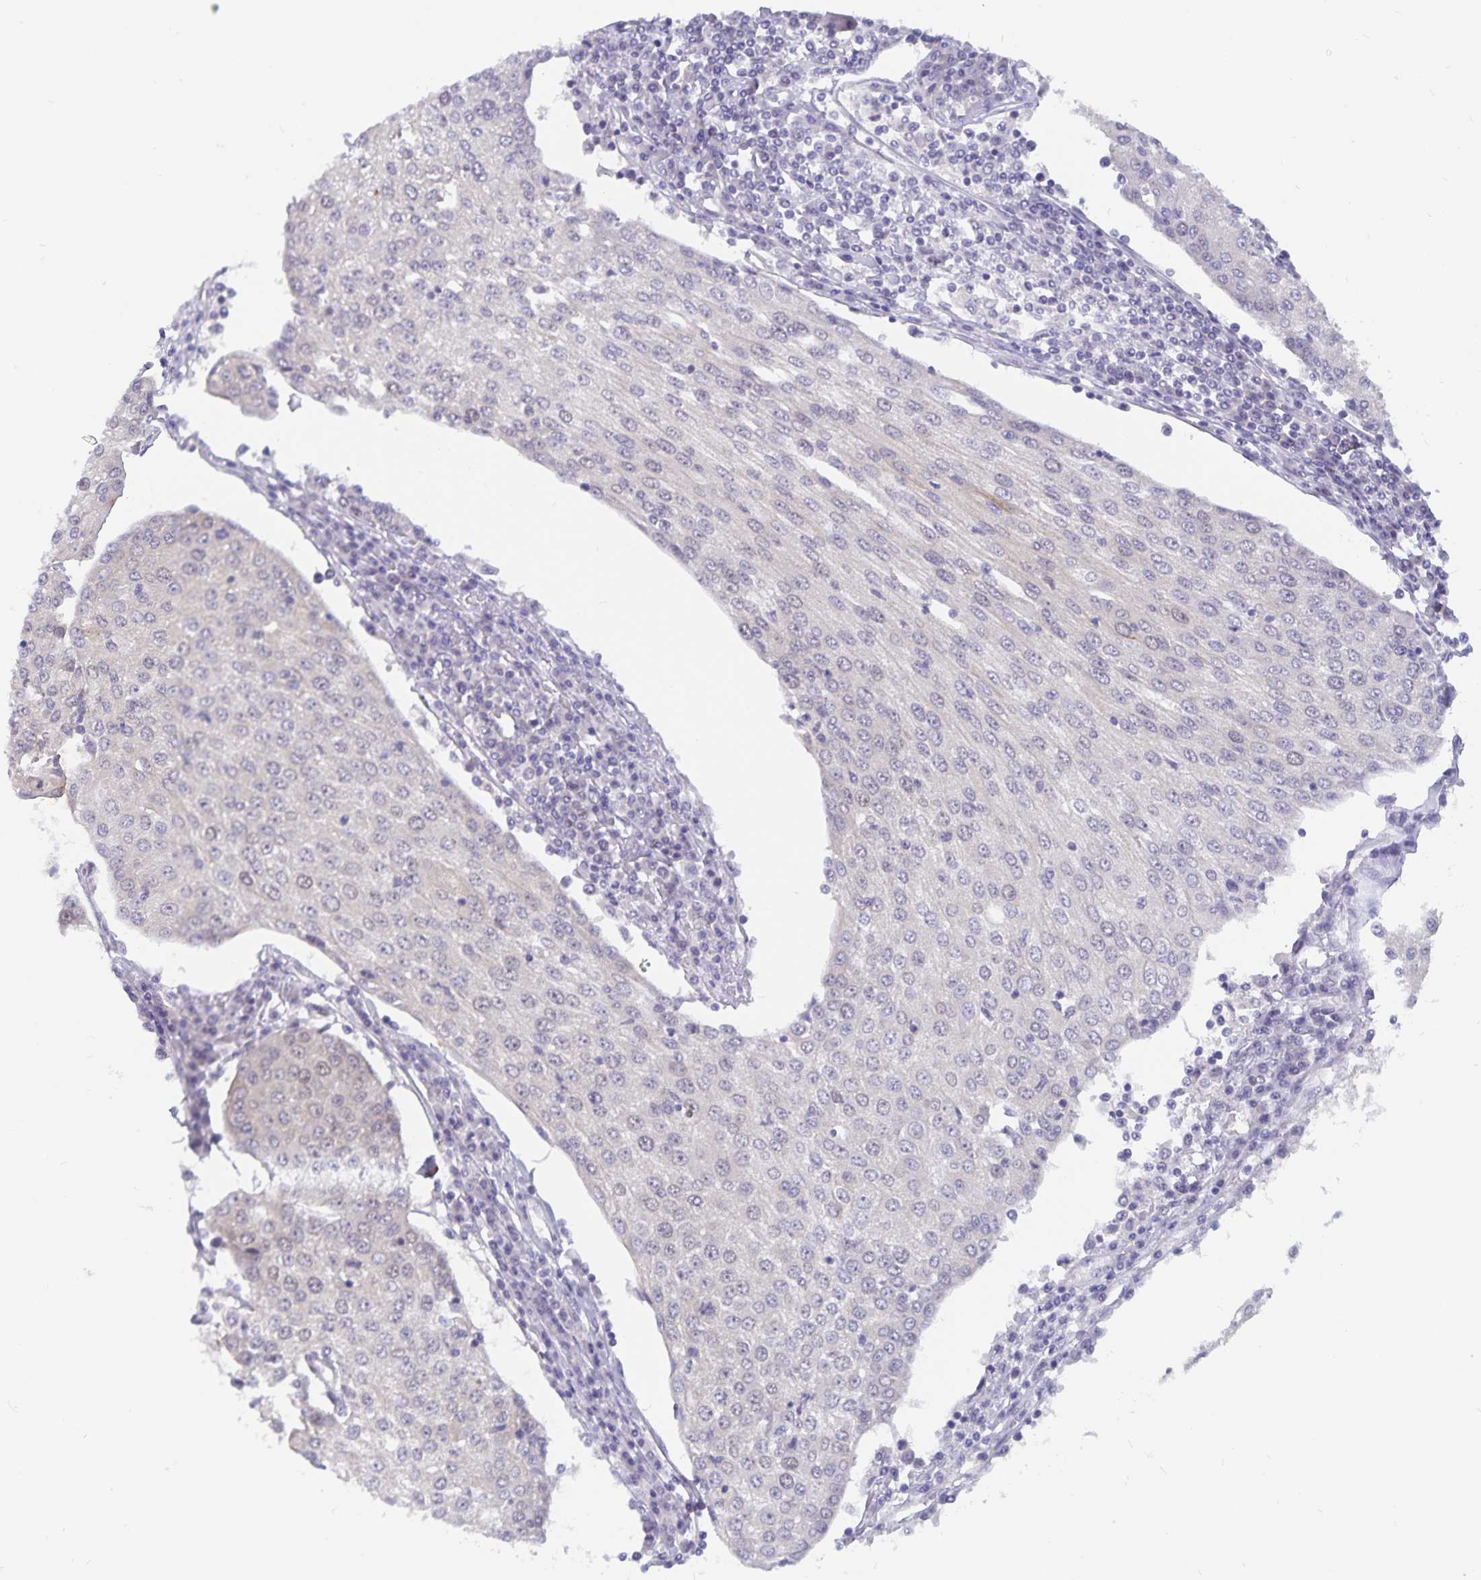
{"staining": {"intensity": "negative", "quantity": "none", "location": "none"}, "tissue": "urothelial cancer", "cell_type": "Tumor cells", "image_type": "cancer", "snomed": [{"axis": "morphology", "description": "Urothelial carcinoma, High grade"}, {"axis": "topography", "description": "Urinary bladder"}], "caption": "Tumor cells are negative for brown protein staining in urothelial carcinoma (high-grade).", "gene": "BAG6", "patient": {"sex": "female", "age": 85}}